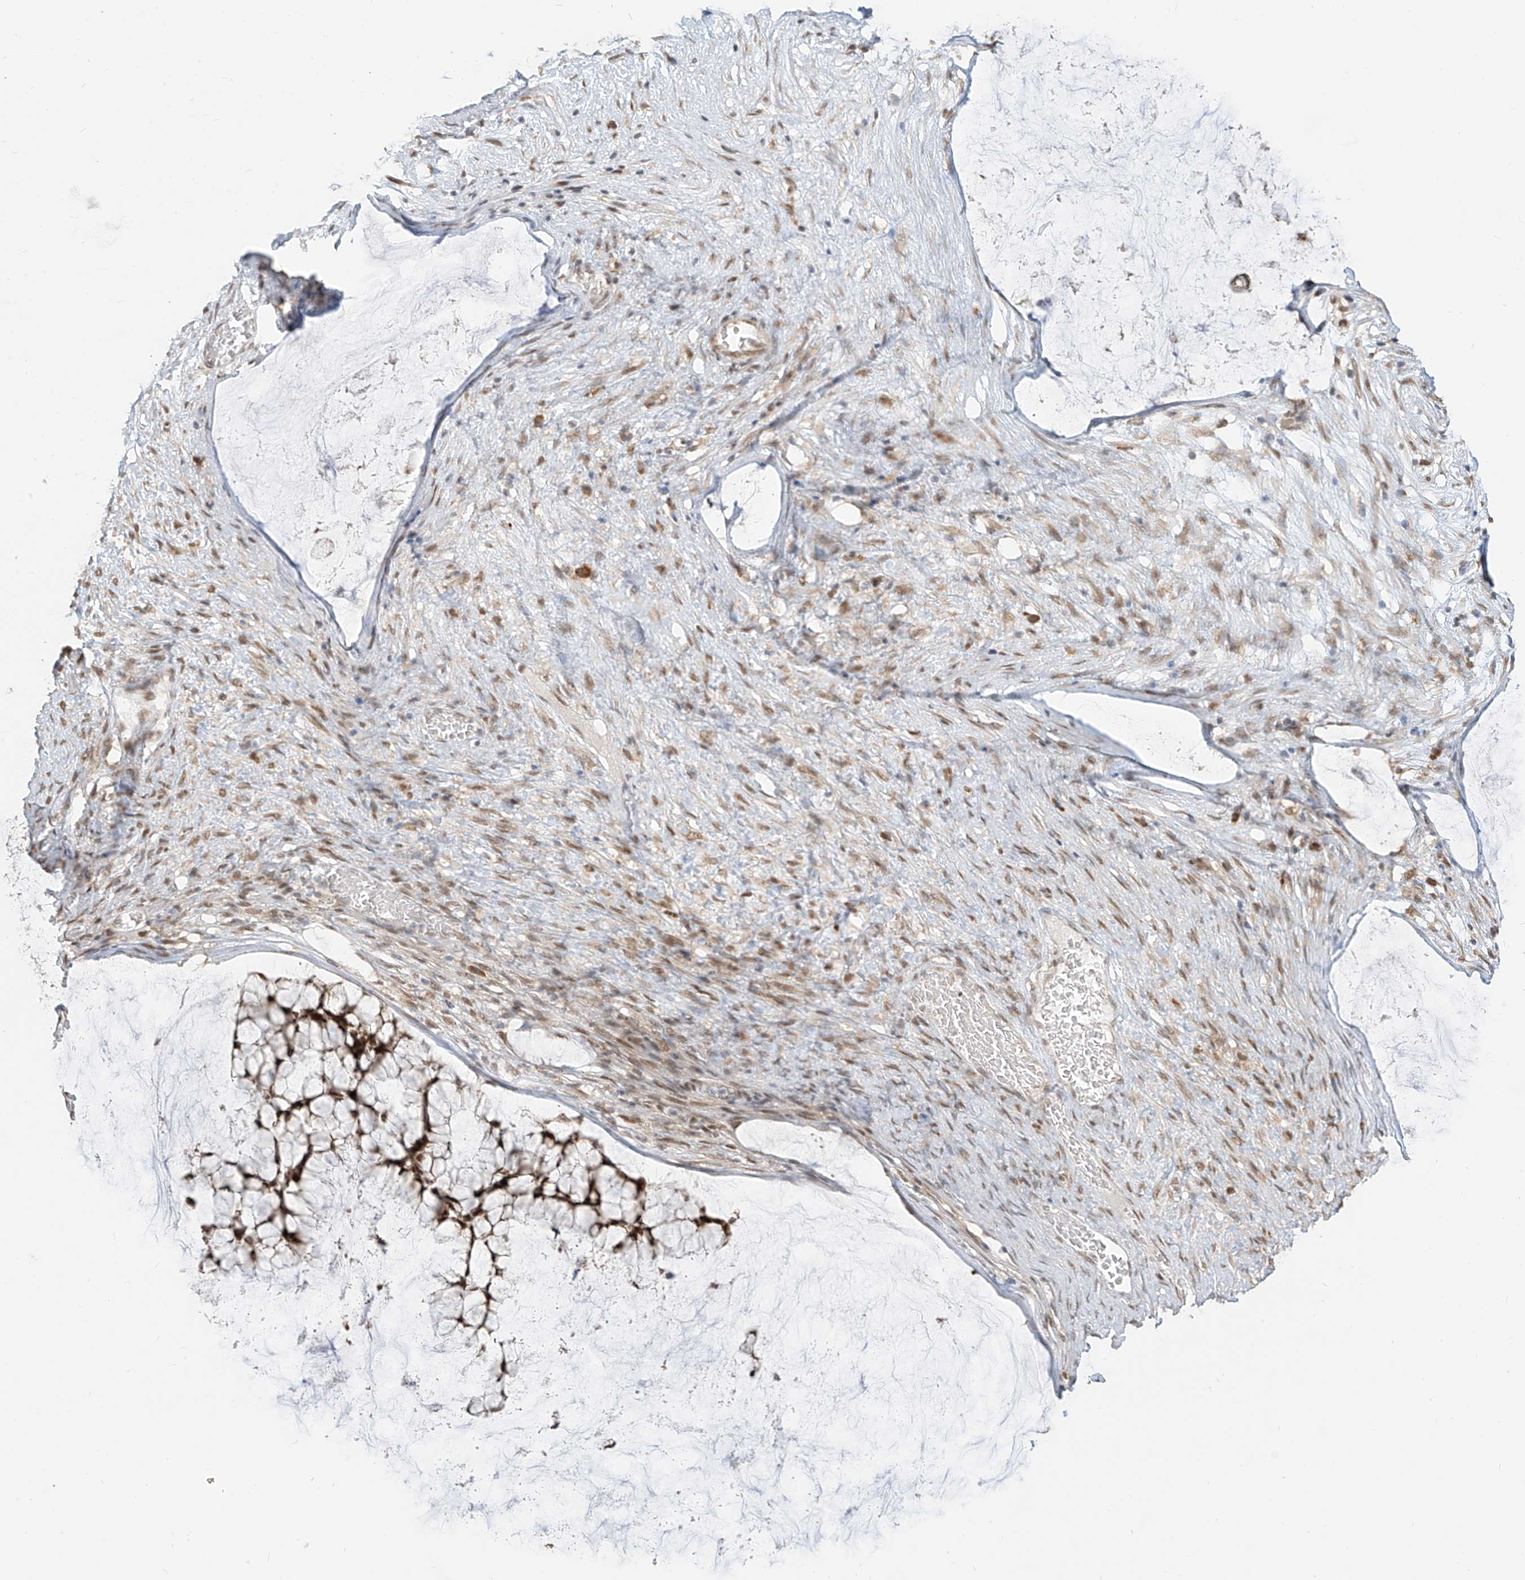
{"staining": {"intensity": "strong", "quantity": ">75%", "location": "nuclear"}, "tissue": "ovarian cancer", "cell_type": "Tumor cells", "image_type": "cancer", "snomed": [{"axis": "morphology", "description": "Cystadenocarcinoma, mucinous, NOS"}, {"axis": "topography", "description": "Ovary"}], "caption": "IHC photomicrograph of mucinous cystadenocarcinoma (ovarian) stained for a protein (brown), which demonstrates high levels of strong nuclear positivity in about >75% of tumor cells.", "gene": "ZMYM2", "patient": {"sex": "female", "age": 42}}